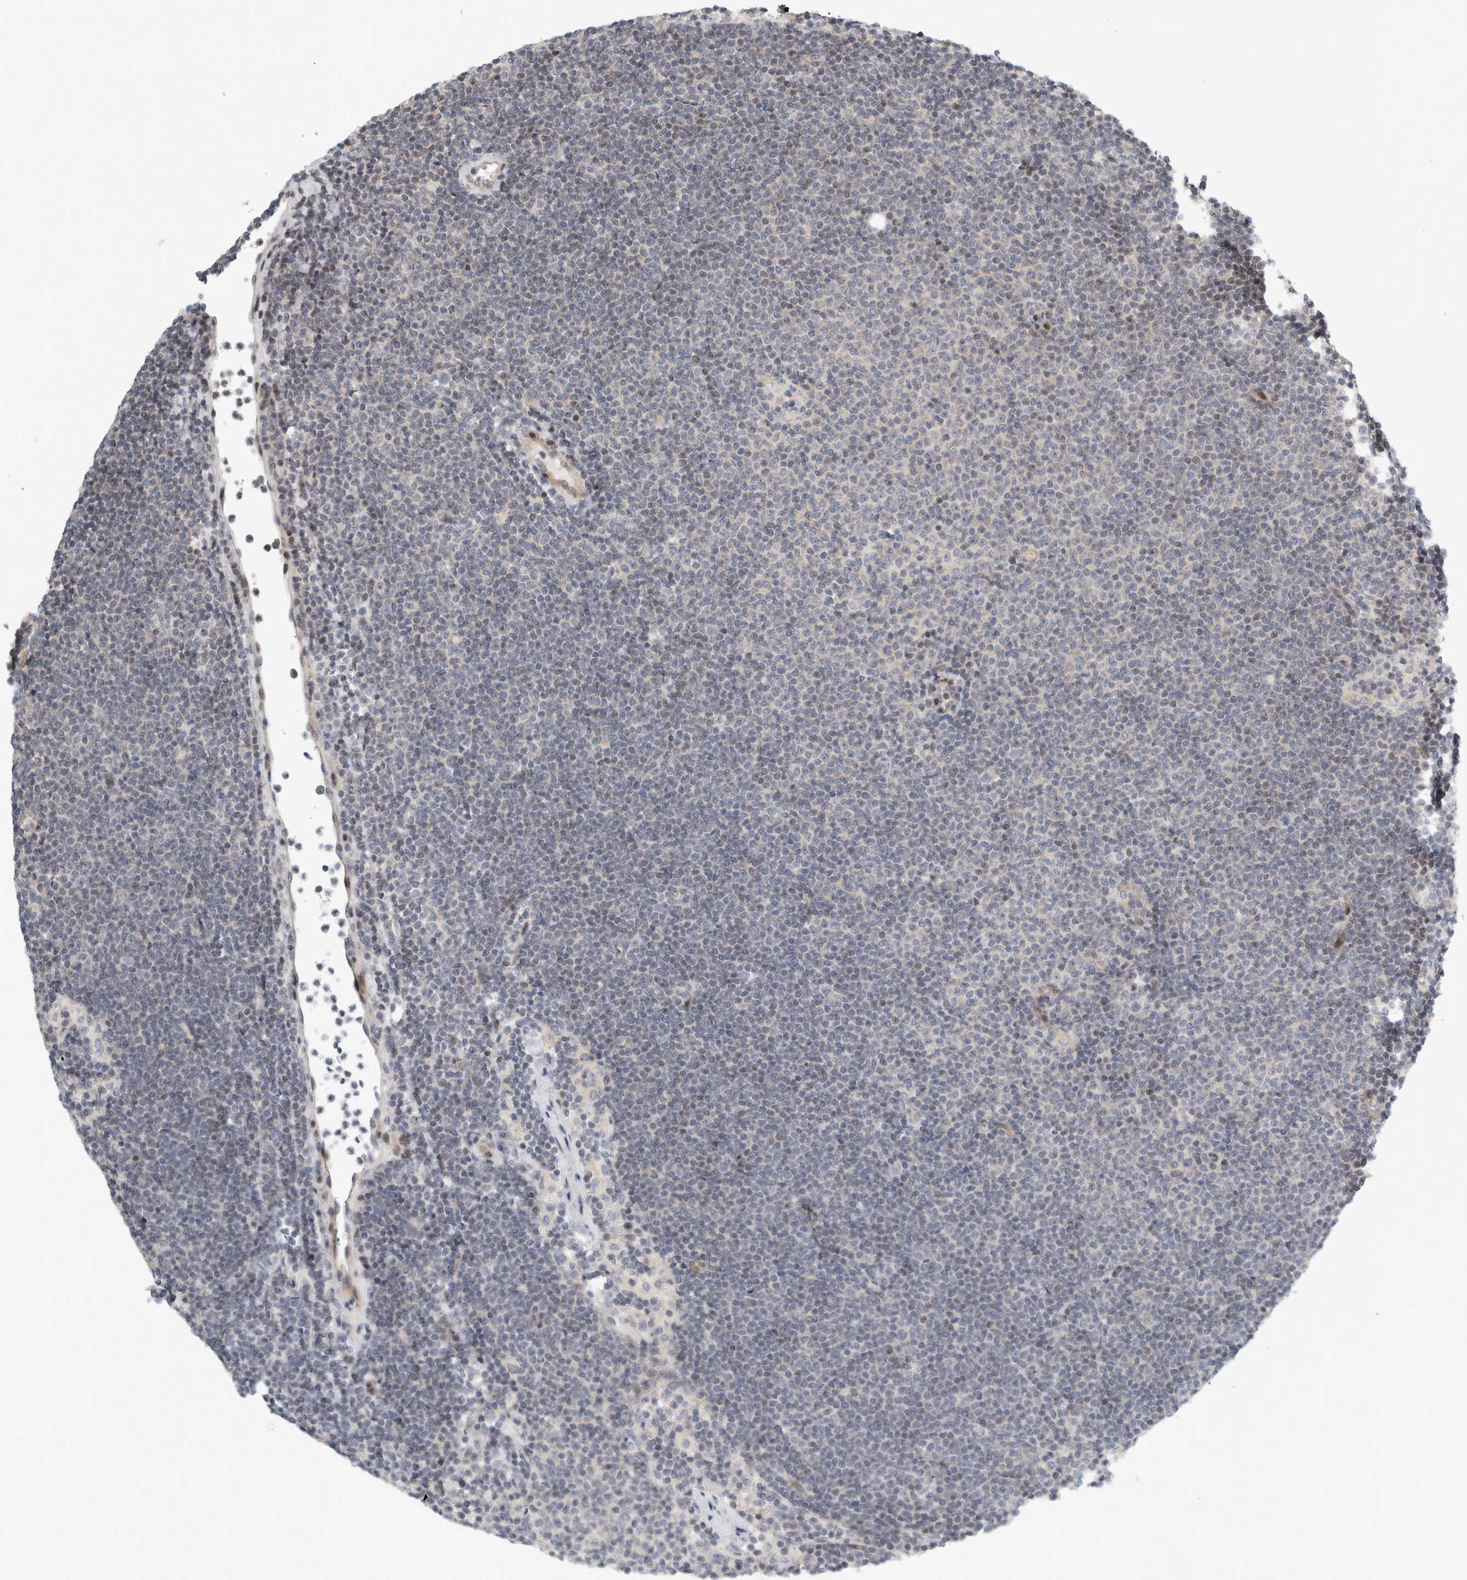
{"staining": {"intensity": "negative", "quantity": "none", "location": "none"}, "tissue": "lymphoma", "cell_type": "Tumor cells", "image_type": "cancer", "snomed": [{"axis": "morphology", "description": "Malignant lymphoma, non-Hodgkin's type, Low grade"}, {"axis": "topography", "description": "Lymph node"}], "caption": "Image shows no protein staining in tumor cells of lymphoma tissue.", "gene": "UTP25", "patient": {"sex": "female", "age": 53}}